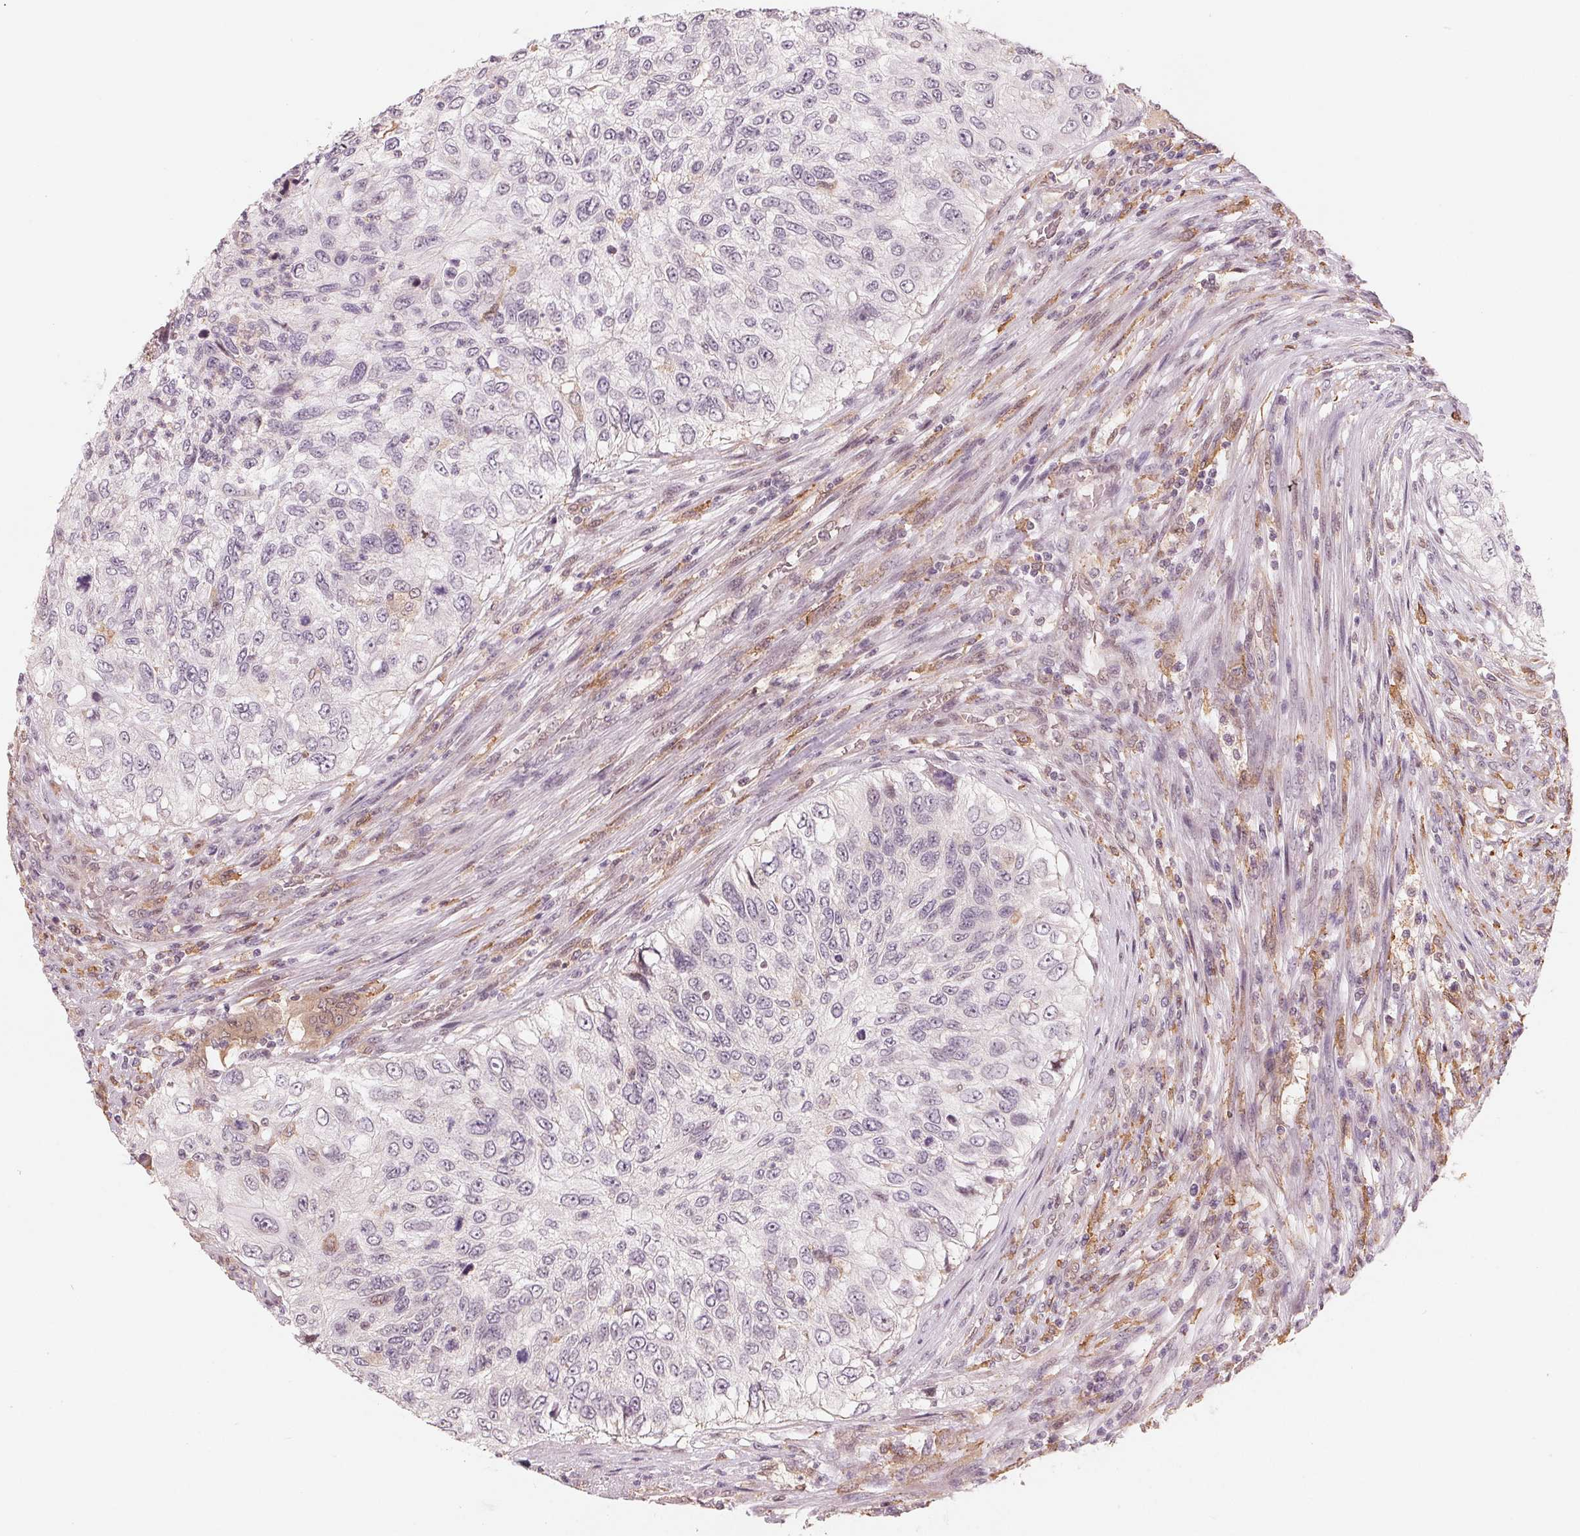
{"staining": {"intensity": "negative", "quantity": "none", "location": "none"}, "tissue": "urothelial cancer", "cell_type": "Tumor cells", "image_type": "cancer", "snomed": [{"axis": "morphology", "description": "Urothelial carcinoma, High grade"}, {"axis": "topography", "description": "Urinary bladder"}], "caption": "Immunohistochemistry (IHC) of high-grade urothelial carcinoma exhibits no positivity in tumor cells.", "gene": "IL9R", "patient": {"sex": "female", "age": 60}}